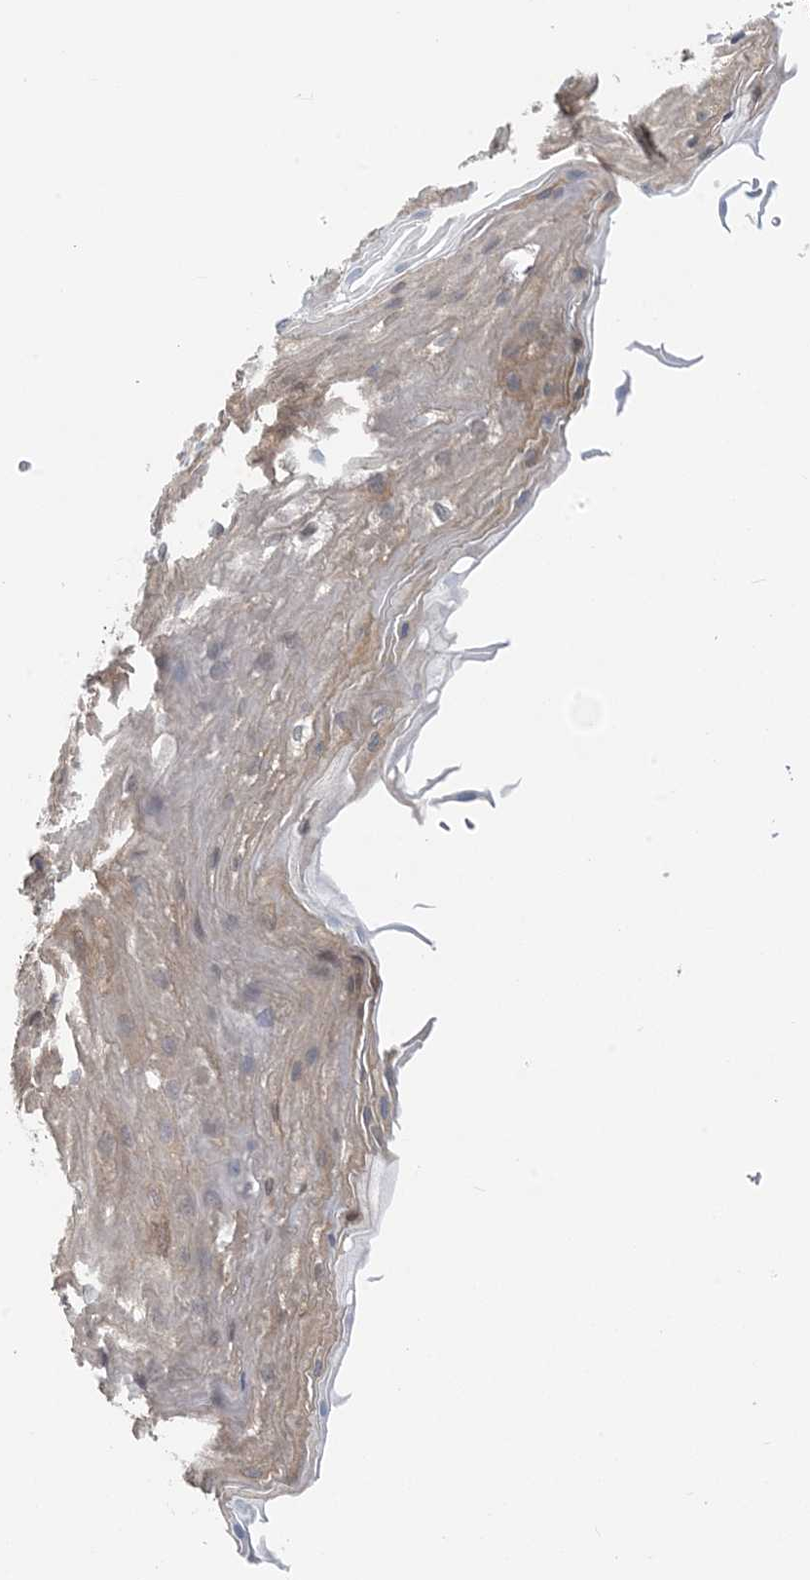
{"staining": {"intensity": "weak", "quantity": "25%-75%", "location": "cytoplasmic/membranous,nuclear"}, "tissue": "esophagus", "cell_type": "Squamous epithelial cells", "image_type": "normal", "snomed": [{"axis": "morphology", "description": "Normal tissue, NOS"}, {"axis": "topography", "description": "Esophagus"}], "caption": "High-power microscopy captured an IHC micrograph of unremarkable esophagus, revealing weak cytoplasmic/membranous,nuclear positivity in approximately 25%-75% of squamous epithelial cells.", "gene": "HIKESHI", "patient": {"sex": "female", "age": 66}}